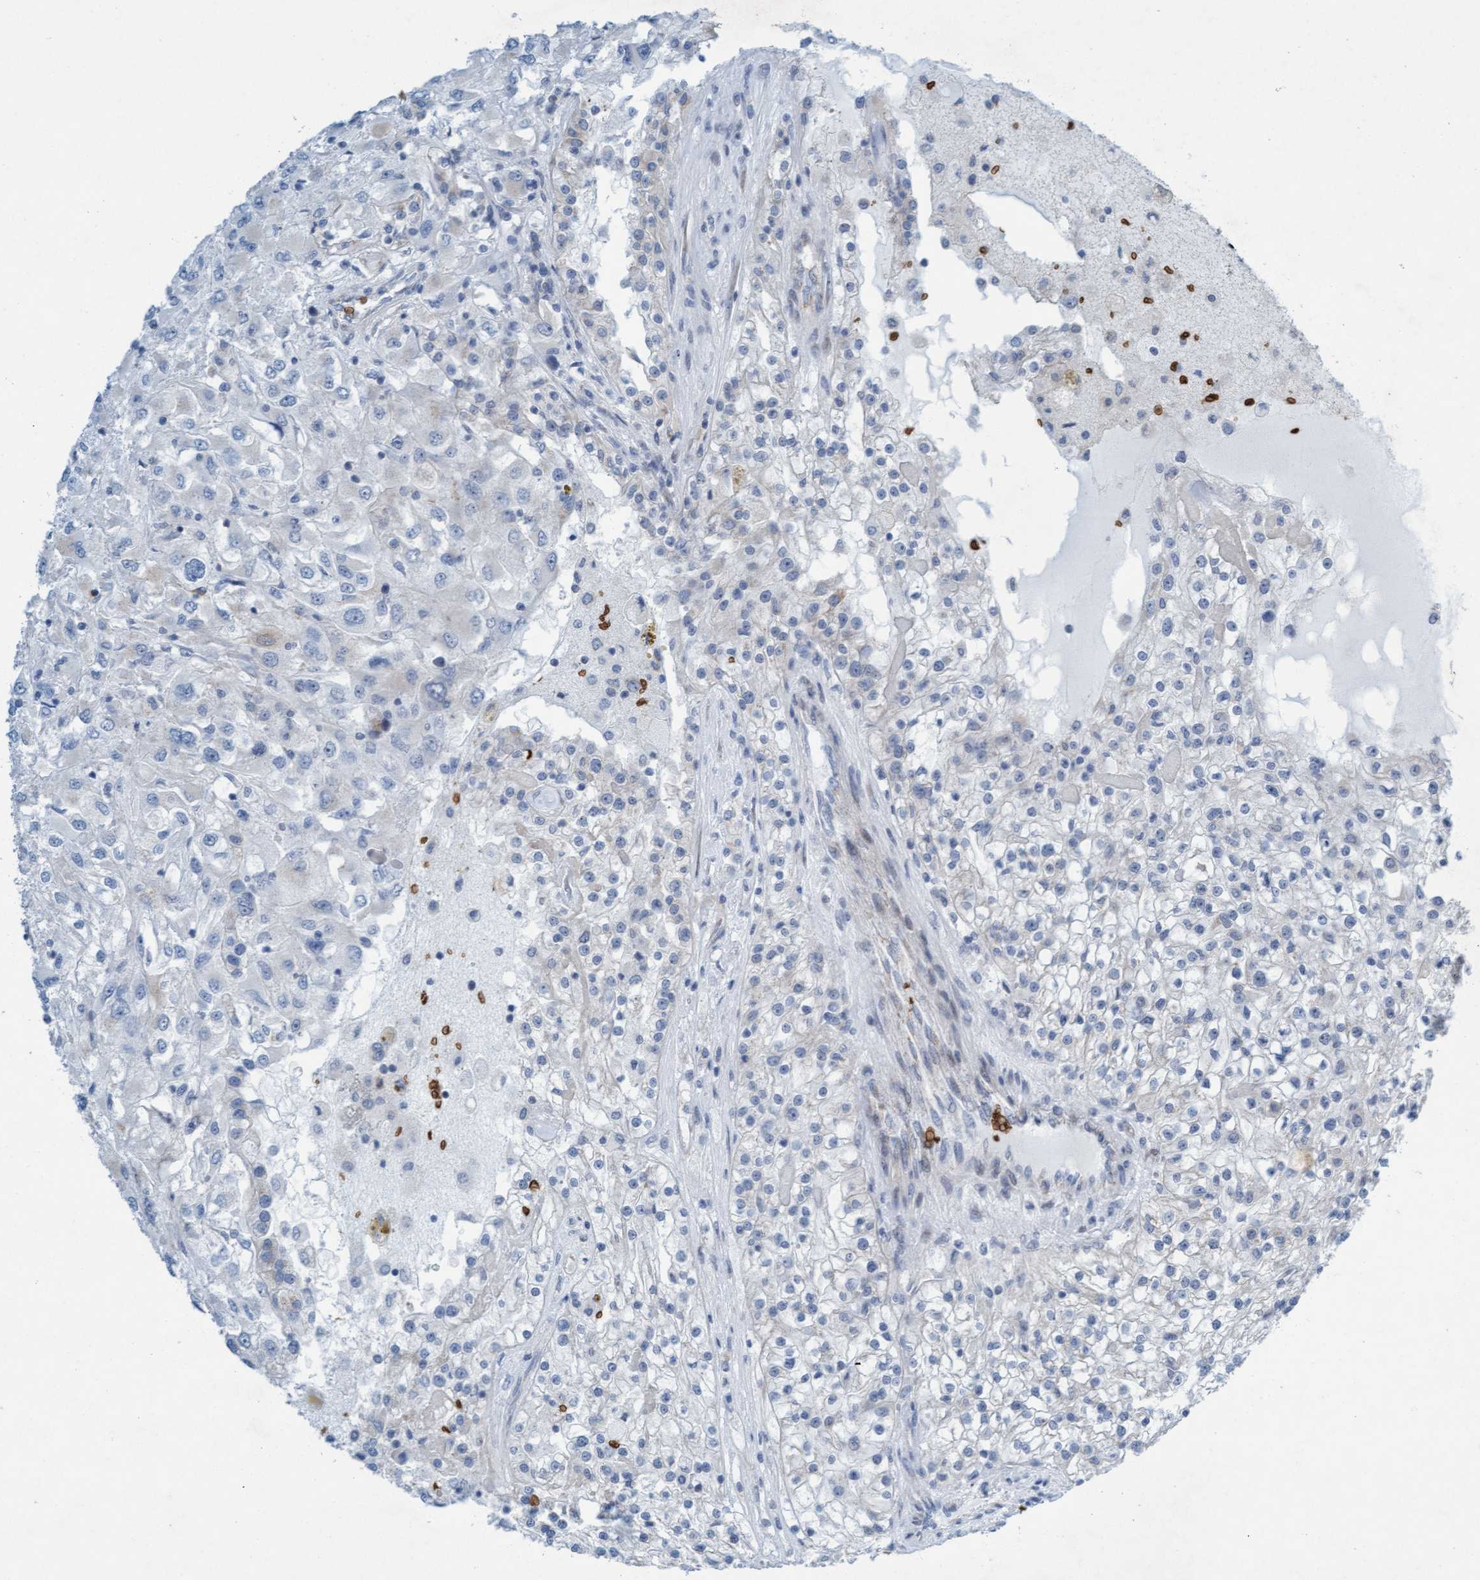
{"staining": {"intensity": "negative", "quantity": "none", "location": "none"}, "tissue": "renal cancer", "cell_type": "Tumor cells", "image_type": "cancer", "snomed": [{"axis": "morphology", "description": "Adenocarcinoma, NOS"}, {"axis": "topography", "description": "Kidney"}], "caption": "High power microscopy histopathology image of an immunohistochemistry (IHC) micrograph of renal cancer, revealing no significant expression in tumor cells.", "gene": "SPEM2", "patient": {"sex": "female", "age": 52}}